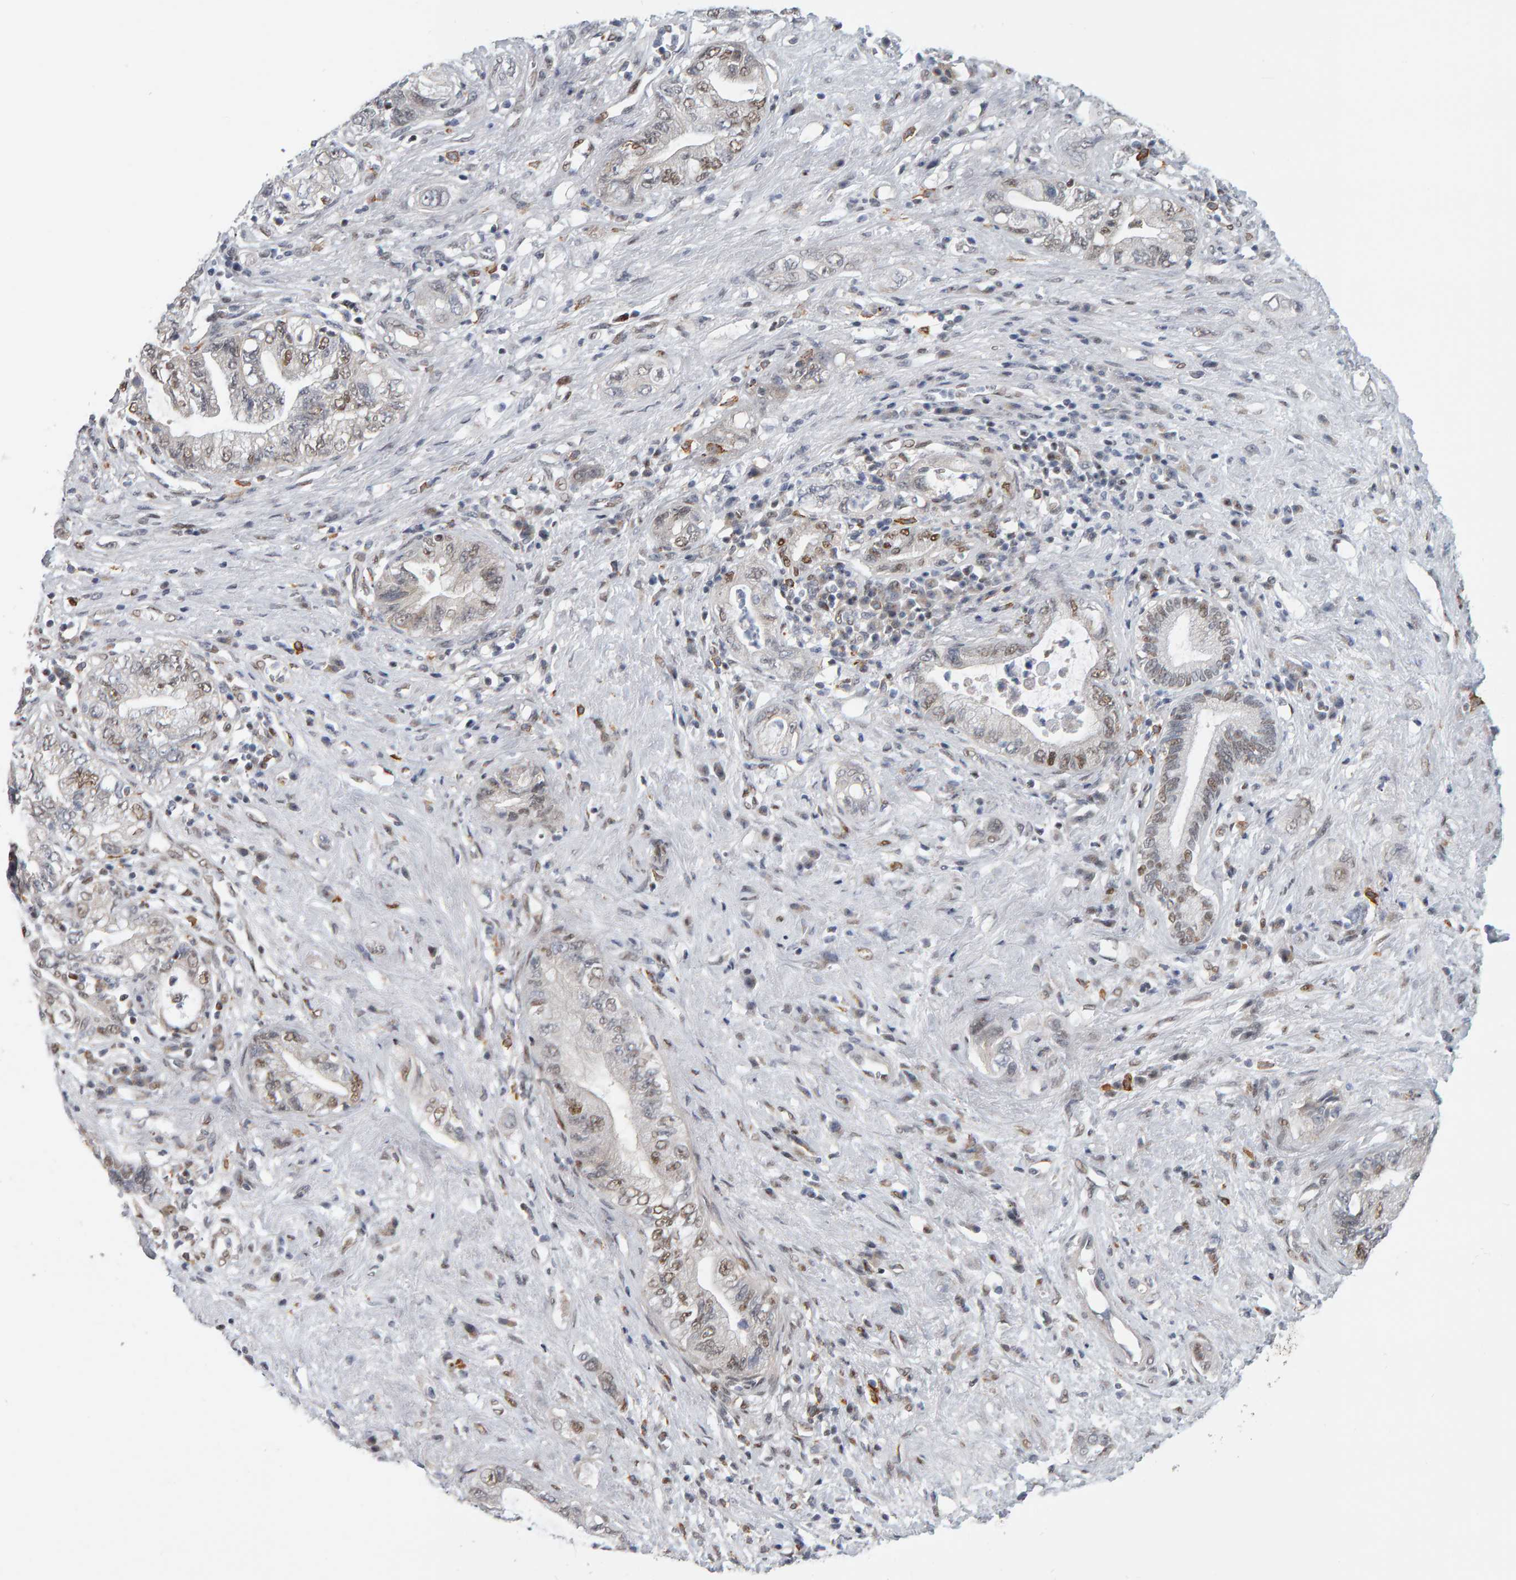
{"staining": {"intensity": "moderate", "quantity": "25%-75%", "location": "nuclear"}, "tissue": "pancreatic cancer", "cell_type": "Tumor cells", "image_type": "cancer", "snomed": [{"axis": "morphology", "description": "Adenocarcinoma, NOS"}, {"axis": "topography", "description": "Pancreas"}], "caption": "Pancreatic cancer (adenocarcinoma) stained for a protein displays moderate nuclear positivity in tumor cells.", "gene": "ATF7IP", "patient": {"sex": "female", "age": 73}}